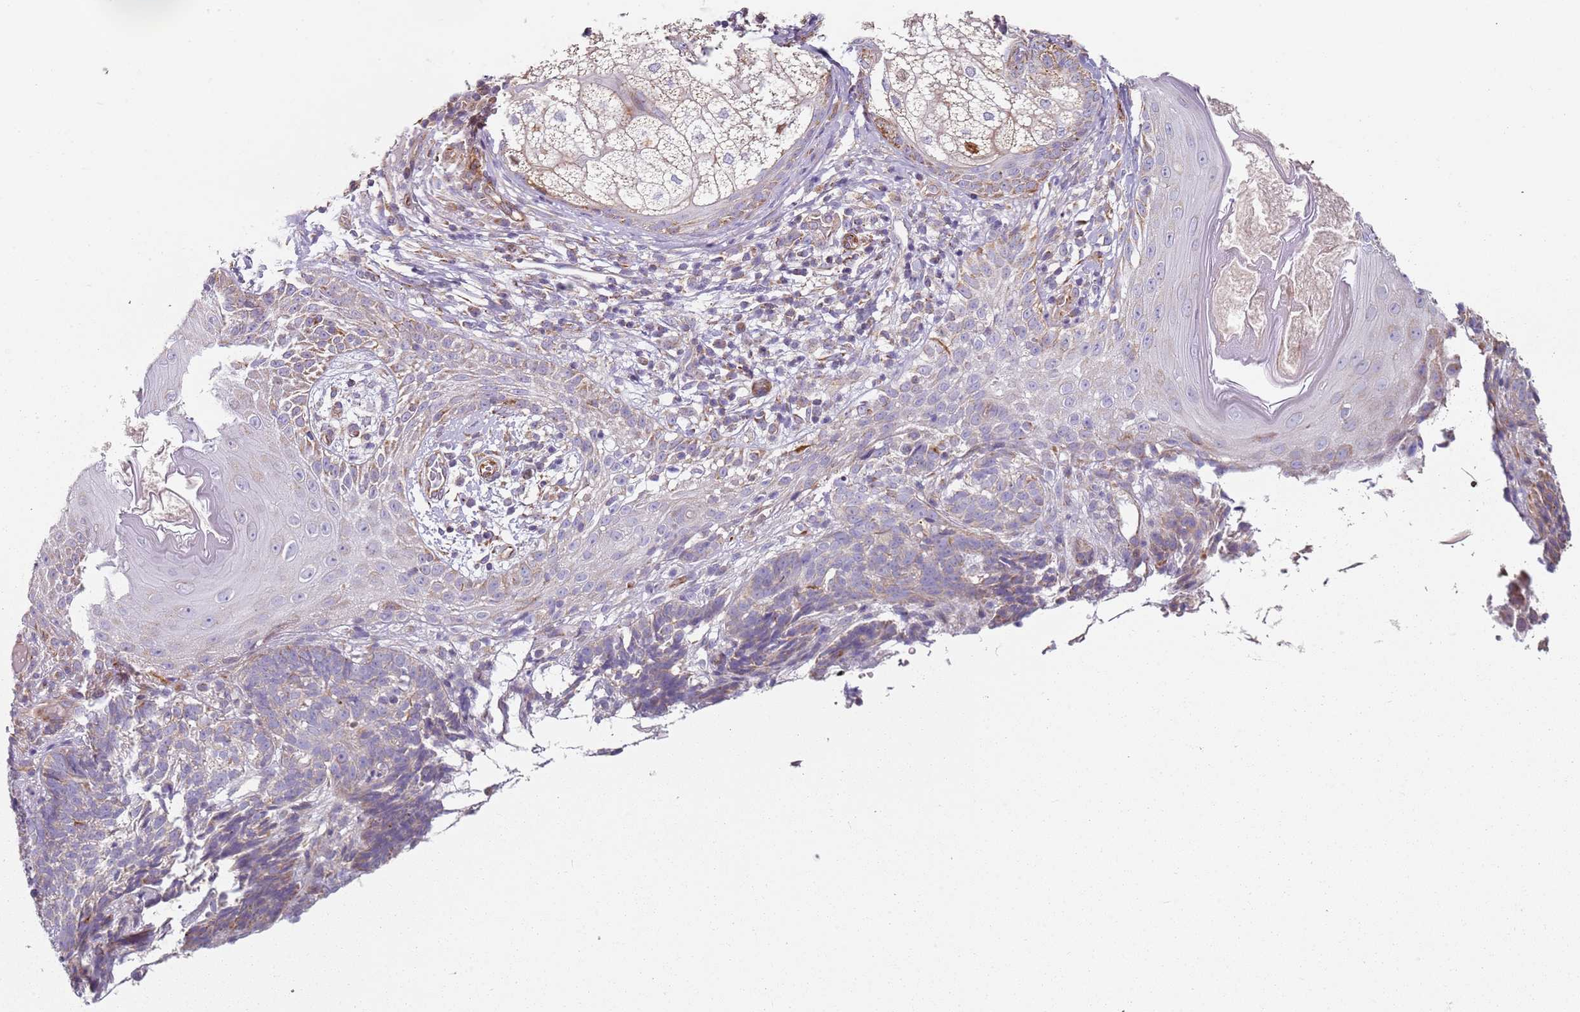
{"staining": {"intensity": "weak", "quantity": "<25%", "location": "cytoplasmic/membranous"}, "tissue": "skin cancer", "cell_type": "Tumor cells", "image_type": "cancer", "snomed": [{"axis": "morphology", "description": "Basal cell carcinoma"}, {"axis": "topography", "description": "Skin"}], "caption": "Photomicrograph shows no protein expression in tumor cells of basal cell carcinoma (skin) tissue. Brightfield microscopy of IHC stained with DAB (3,3'-diaminobenzidine) (brown) and hematoxylin (blue), captured at high magnification.", "gene": "ALS2", "patient": {"sex": "male", "age": 88}}